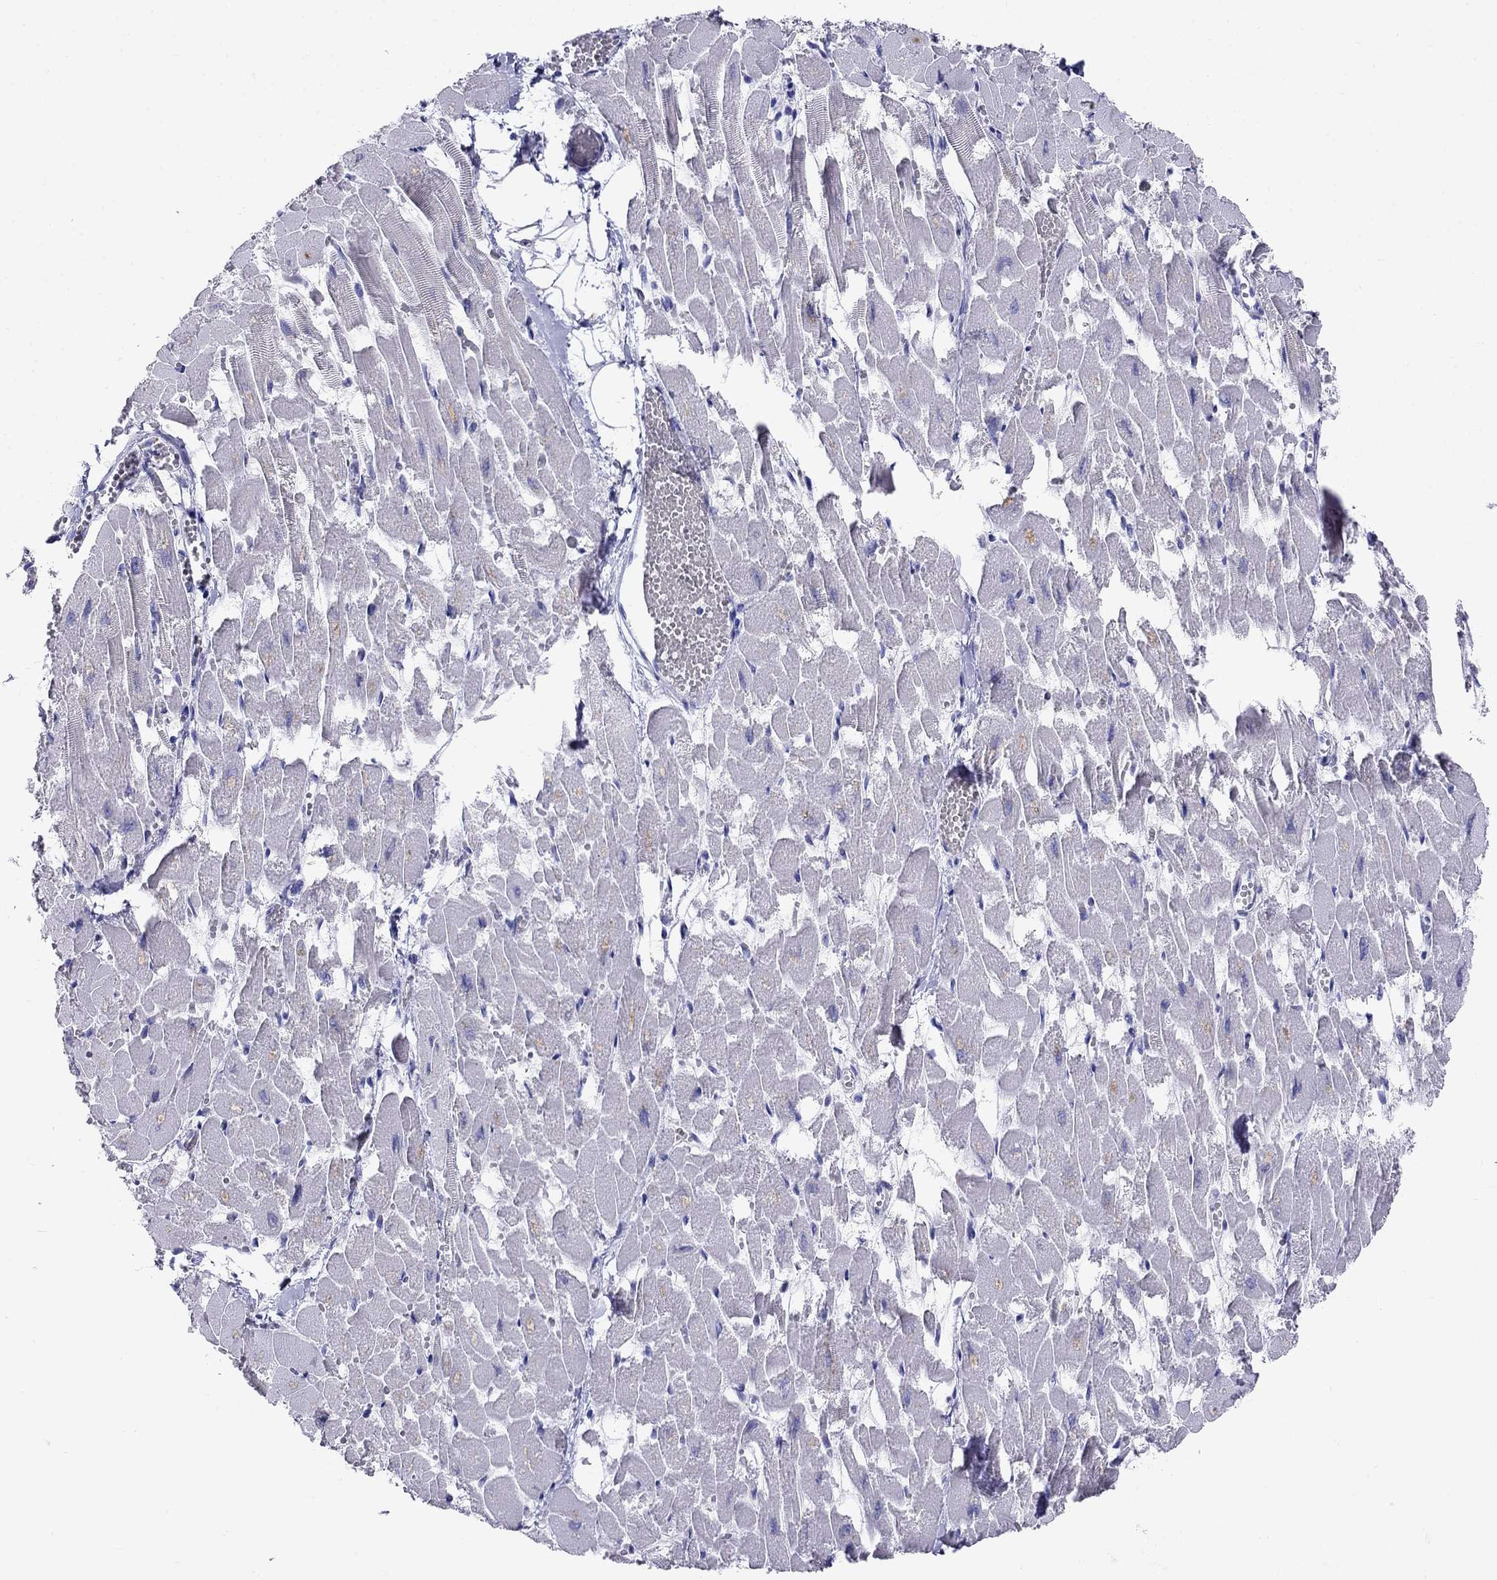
{"staining": {"intensity": "negative", "quantity": "none", "location": "none"}, "tissue": "heart muscle", "cell_type": "Cardiomyocytes", "image_type": "normal", "snomed": [{"axis": "morphology", "description": "Normal tissue, NOS"}, {"axis": "topography", "description": "Heart"}], "caption": "The immunohistochemistry (IHC) histopathology image has no significant expression in cardiomyocytes of heart muscle. The staining is performed using DAB (3,3'-diaminobenzidine) brown chromogen with nuclei counter-stained in using hematoxylin.", "gene": "MC5R", "patient": {"sex": "female", "age": 52}}